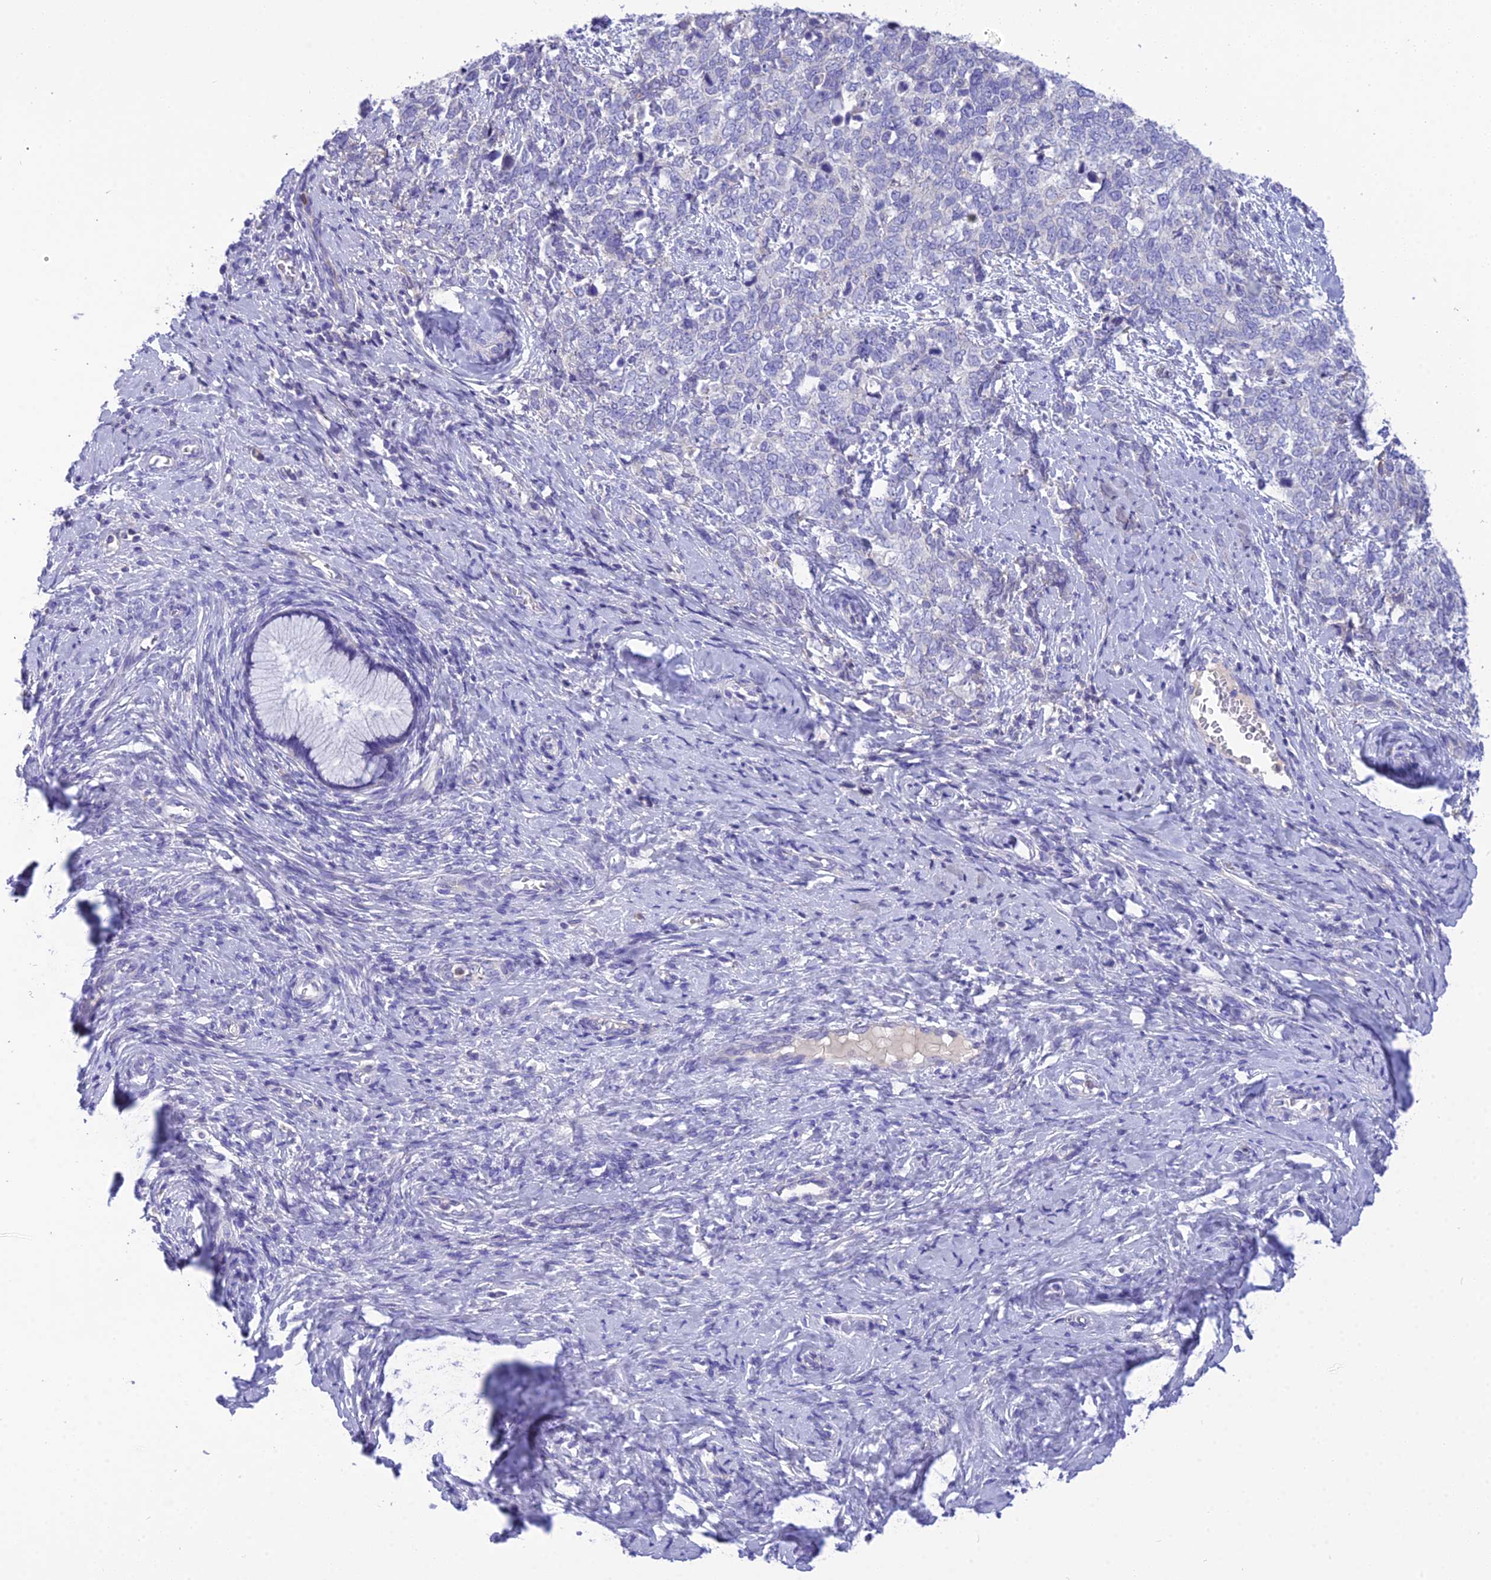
{"staining": {"intensity": "negative", "quantity": "none", "location": "none"}, "tissue": "cervical cancer", "cell_type": "Tumor cells", "image_type": "cancer", "snomed": [{"axis": "morphology", "description": "Squamous cell carcinoma, NOS"}, {"axis": "topography", "description": "Cervix"}], "caption": "Immunohistochemical staining of human cervical cancer demonstrates no significant staining in tumor cells.", "gene": "KIAA0408", "patient": {"sex": "female", "age": 63}}